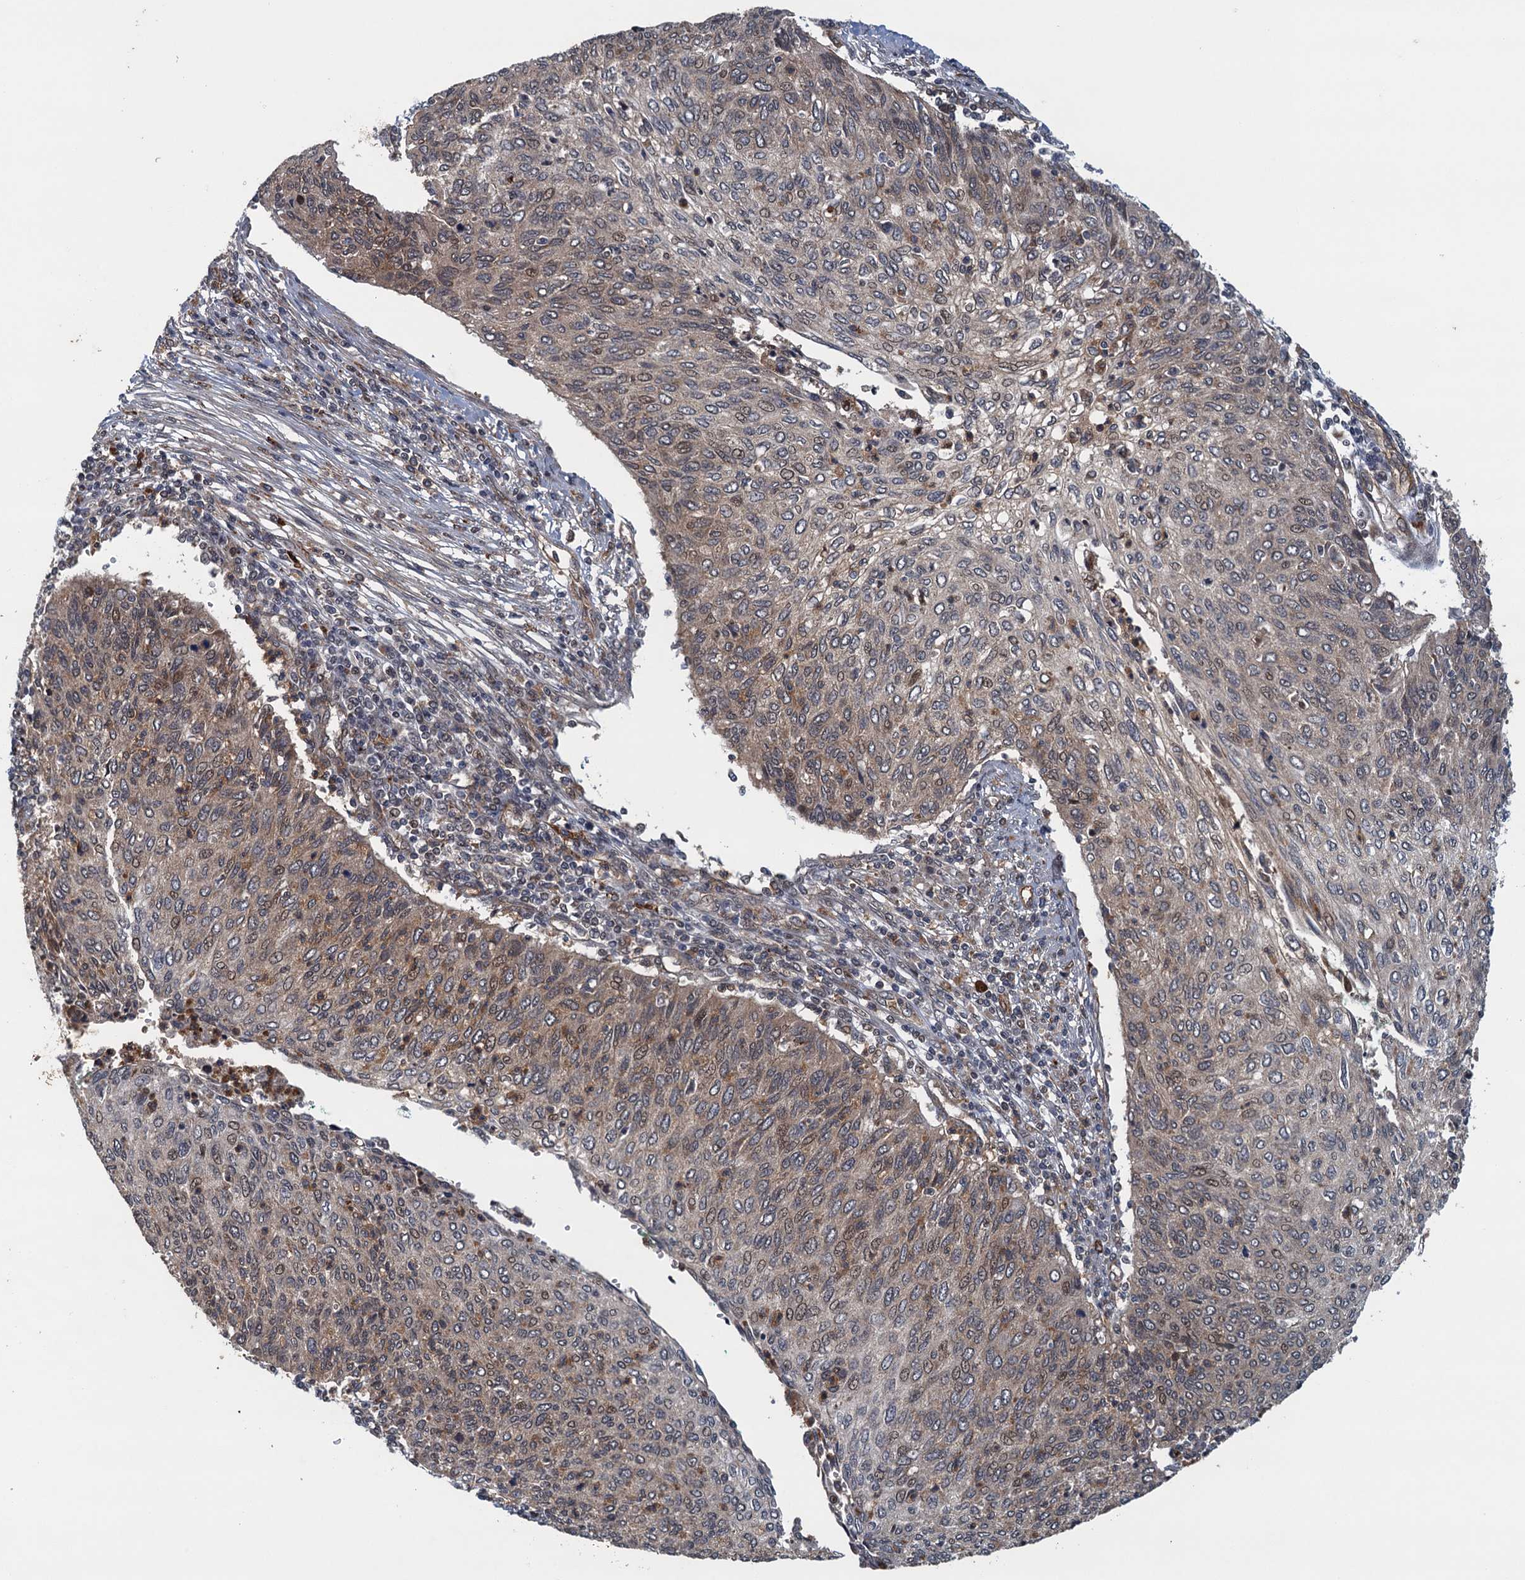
{"staining": {"intensity": "weak", "quantity": "<25%", "location": "nuclear"}, "tissue": "cervical cancer", "cell_type": "Tumor cells", "image_type": "cancer", "snomed": [{"axis": "morphology", "description": "Squamous cell carcinoma, NOS"}, {"axis": "topography", "description": "Cervix"}], "caption": "Immunohistochemistry (IHC) of human cervical cancer (squamous cell carcinoma) exhibits no staining in tumor cells.", "gene": "NLRP10", "patient": {"sex": "female", "age": 38}}